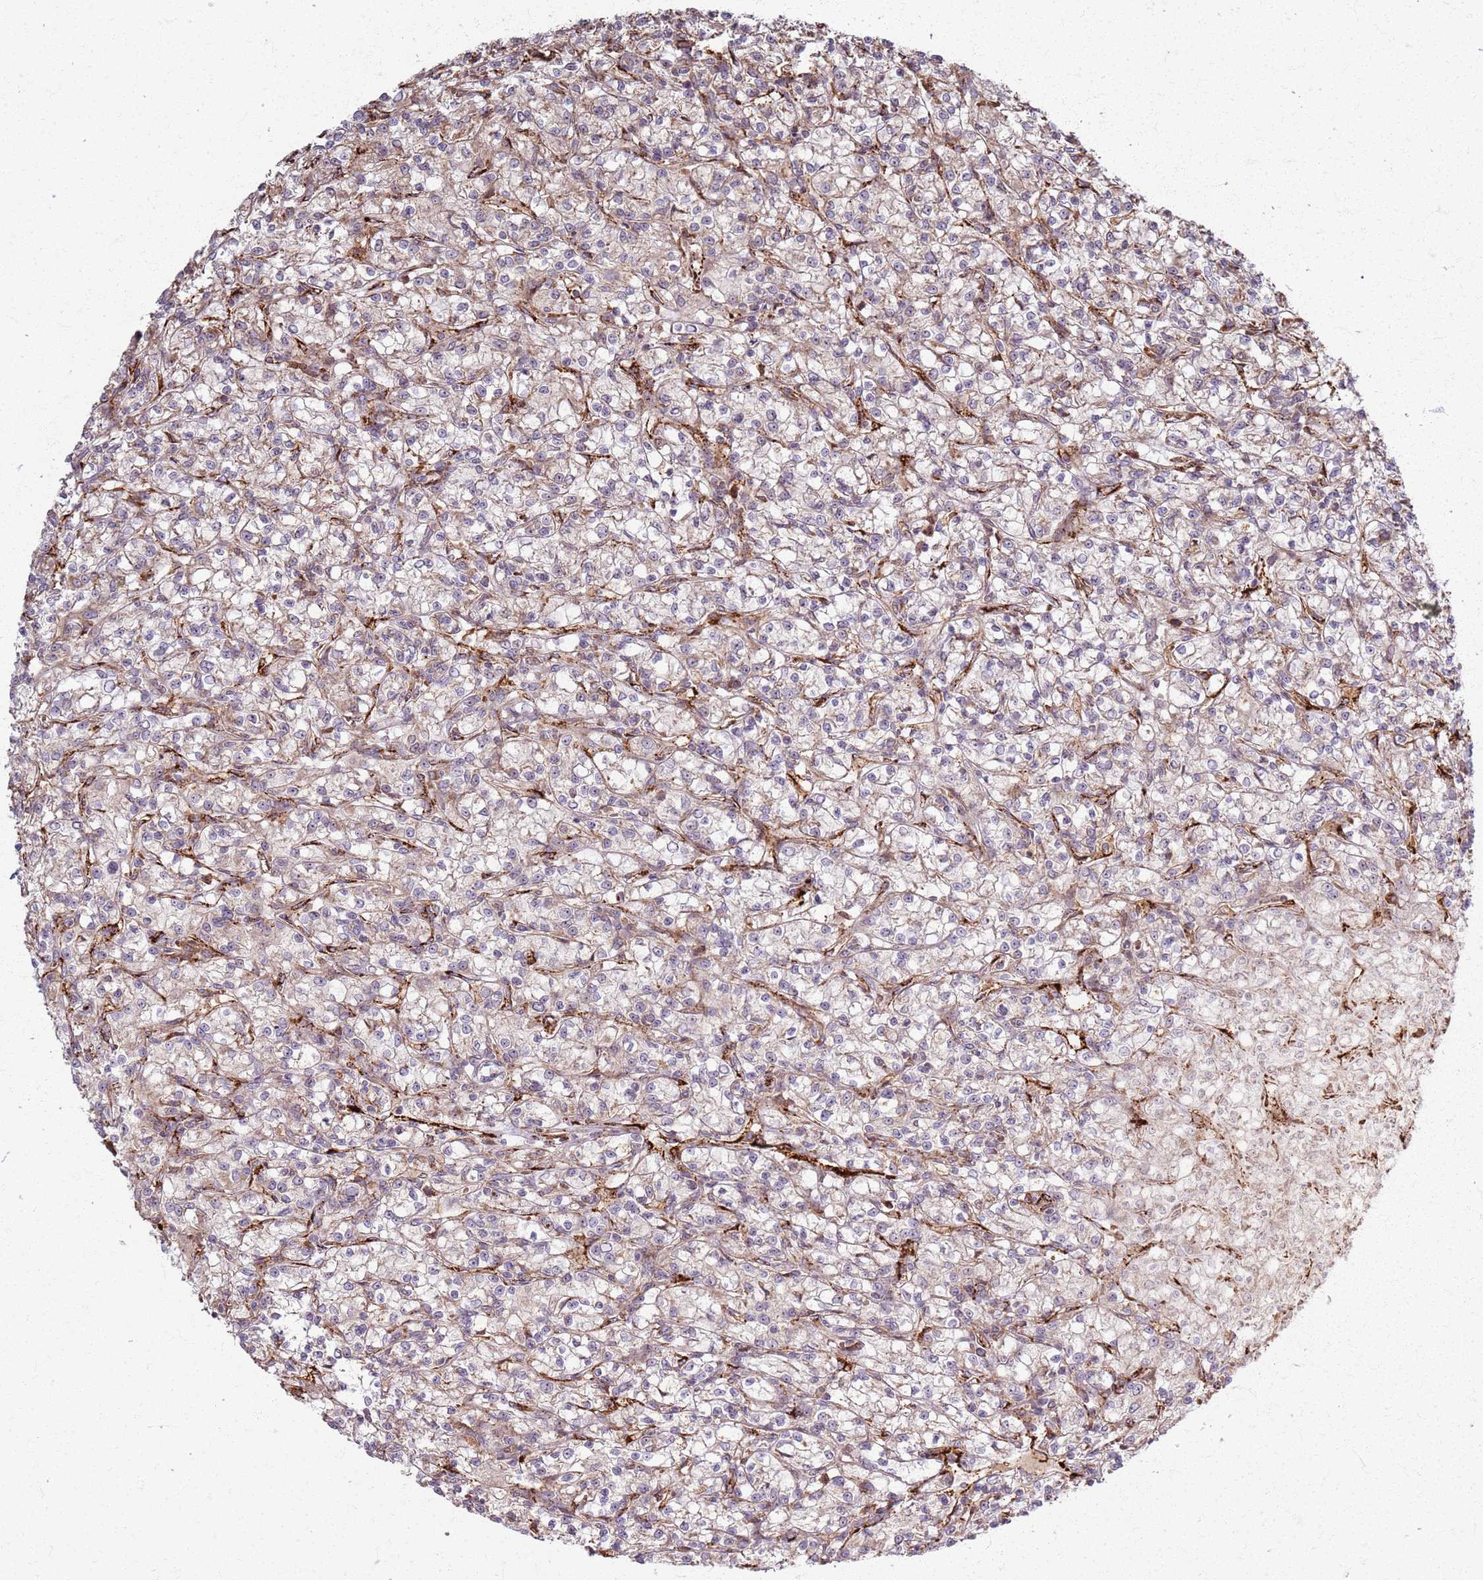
{"staining": {"intensity": "weak", "quantity": "<25%", "location": "cytoplasmic/membranous"}, "tissue": "renal cancer", "cell_type": "Tumor cells", "image_type": "cancer", "snomed": [{"axis": "morphology", "description": "Adenocarcinoma, NOS"}, {"axis": "topography", "description": "Kidney"}], "caption": "Immunohistochemistry (IHC) of human renal adenocarcinoma displays no positivity in tumor cells.", "gene": "KRI1", "patient": {"sex": "female", "age": 59}}